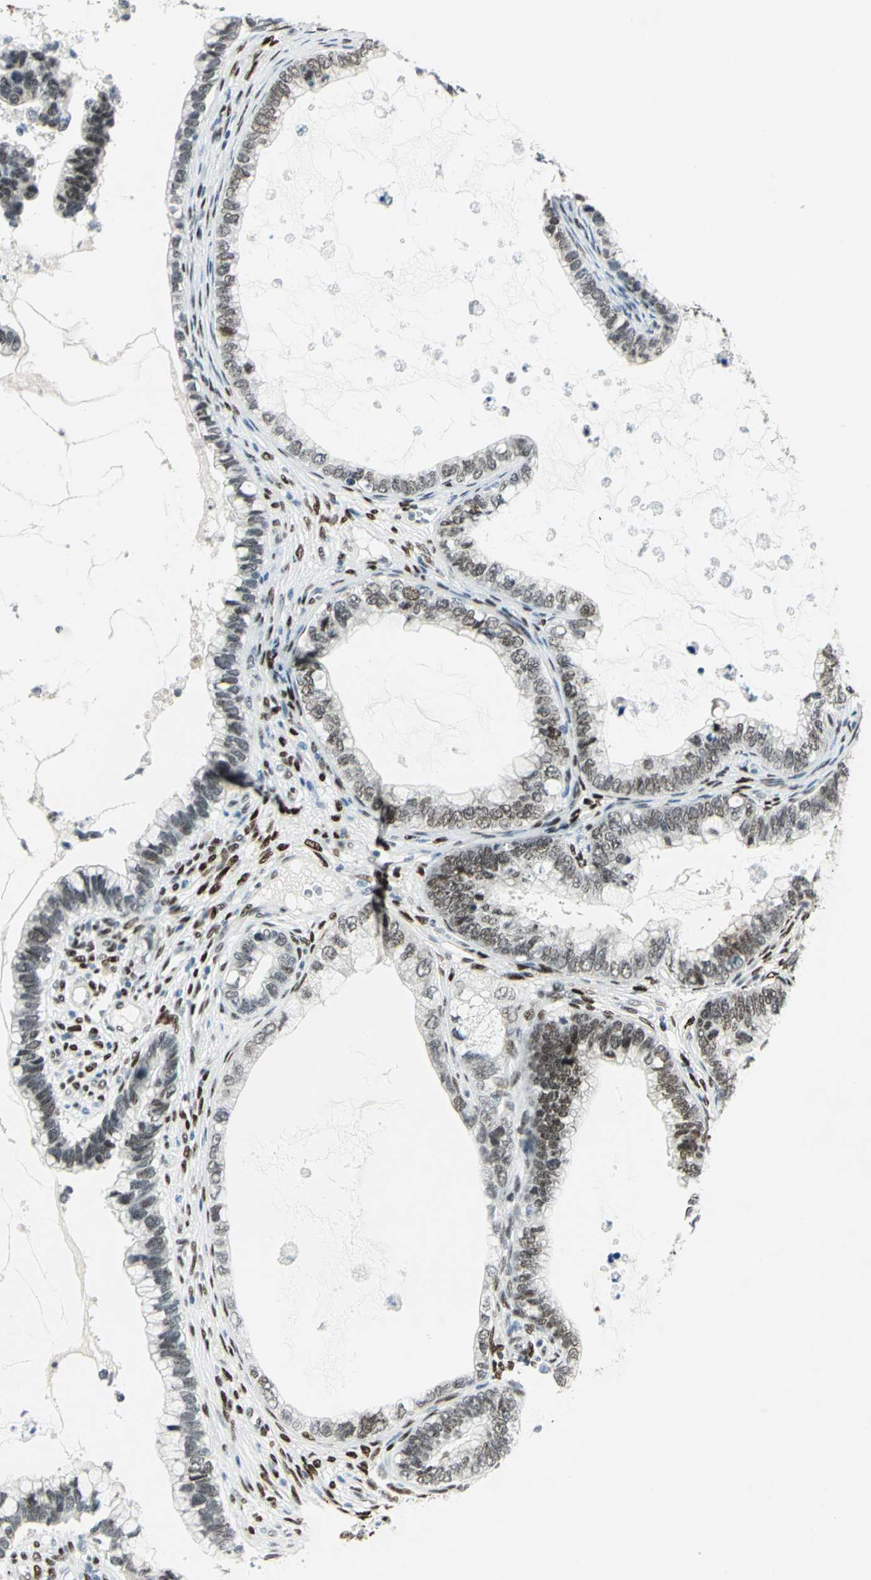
{"staining": {"intensity": "weak", "quantity": ">75%", "location": "nuclear"}, "tissue": "cervical cancer", "cell_type": "Tumor cells", "image_type": "cancer", "snomed": [{"axis": "morphology", "description": "Adenocarcinoma, NOS"}, {"axis": "topography", "description": "Cervix"}], "caption": "Protein staining of adenocarcinoma (cervical) tissue displays weak nuclear expression in about >75% of tumor cells.", "gene": "MEIS2", "patient": {"sex": "female", "age": 44}}